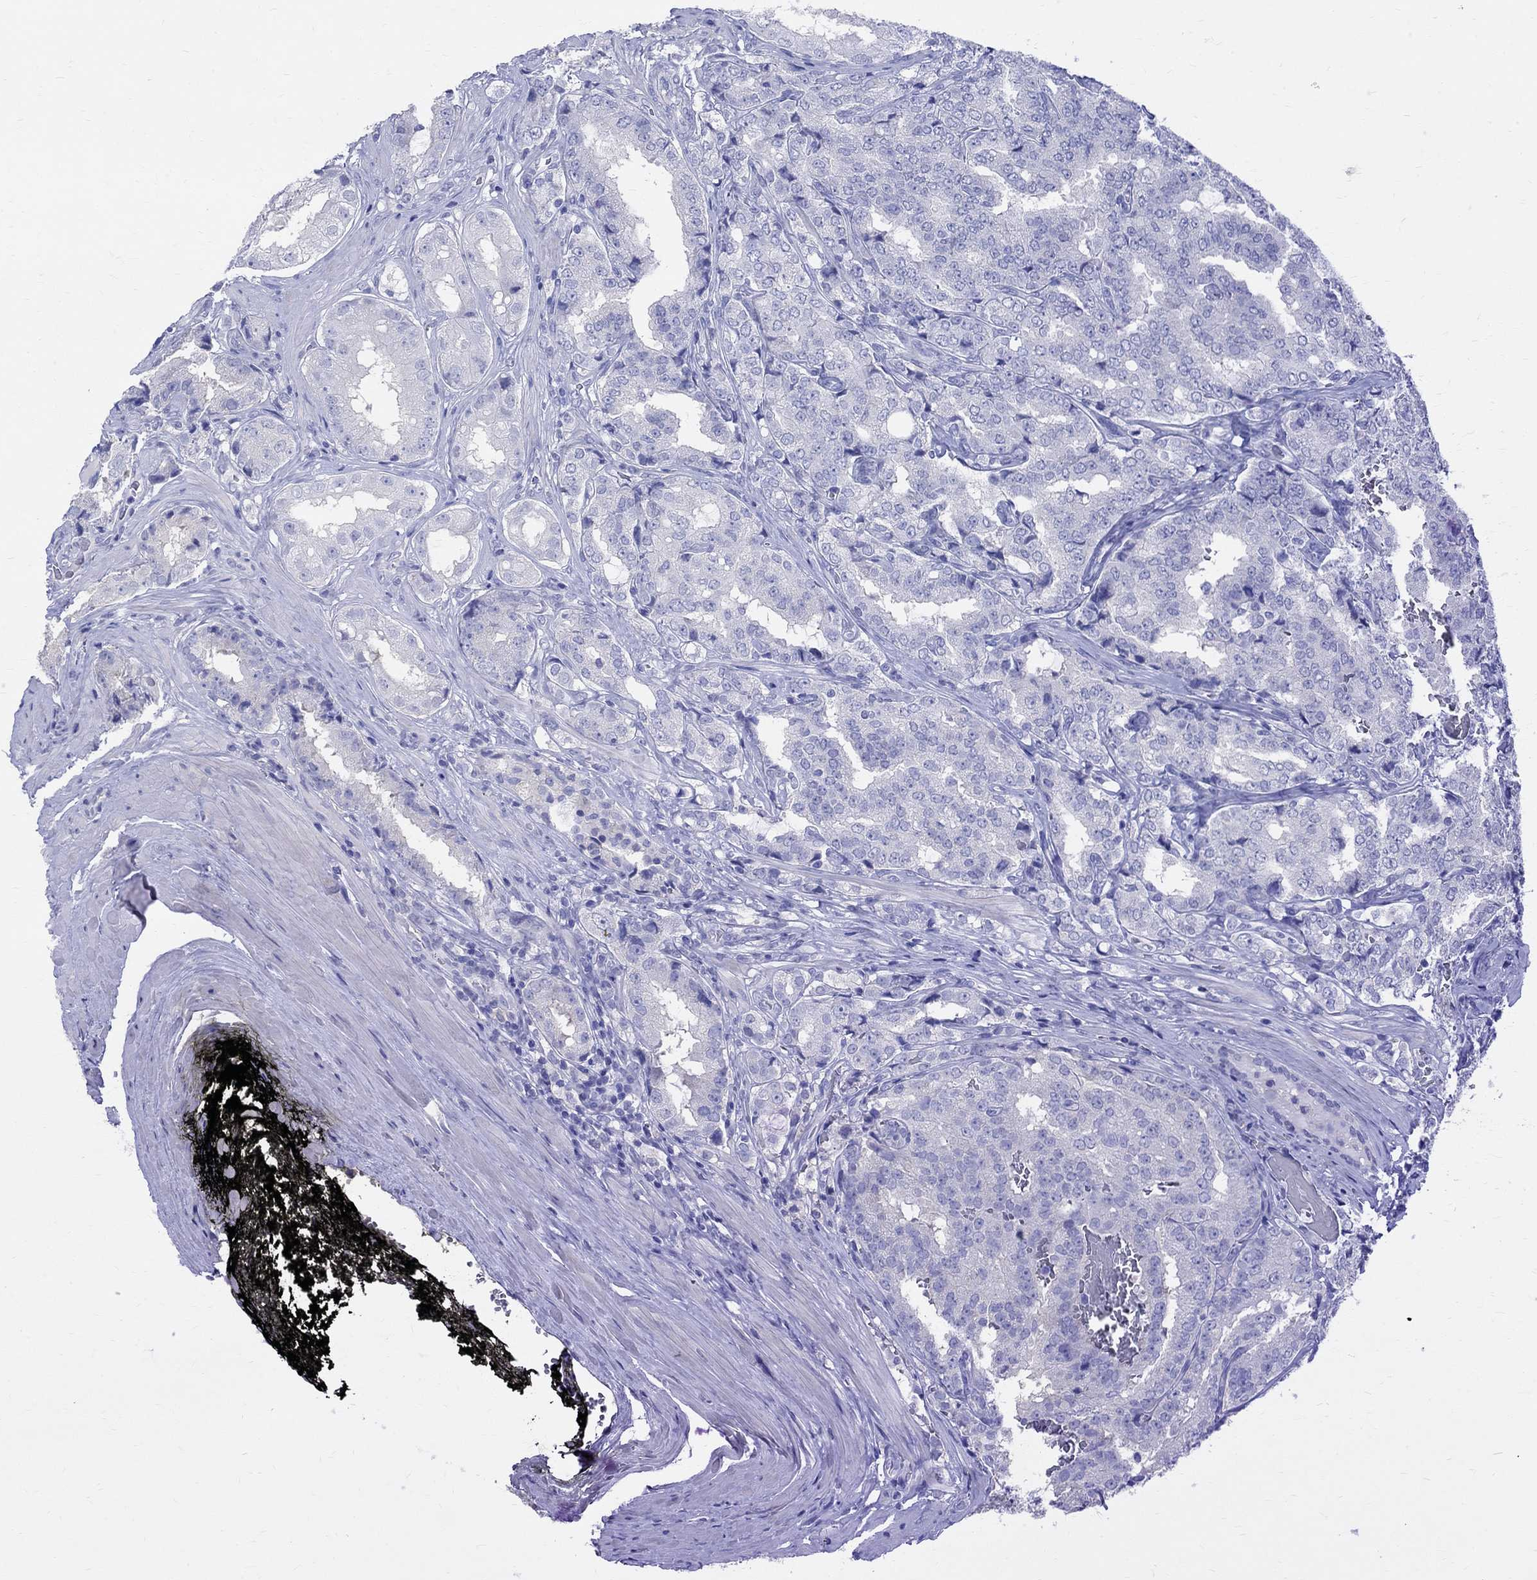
{"staining": {"intensity": "negative", "quantity": "none", "location": "none"}, "tissue": "prostate cancer", "cell_type": "Tumor cells", "image_type": "cancer", "snomed": [{"axis": "morphology", "description": "Adenocarcinoma, NOS"}, {"axis": "topography", "description": "Prostate"}], "caption": "Prostate cancer stained for a protein using immunohistochemistry (IHC) shows no staining tumor cells.", "gene": "MAGEB6", "patient": {"sex": "male", "age": 65}}